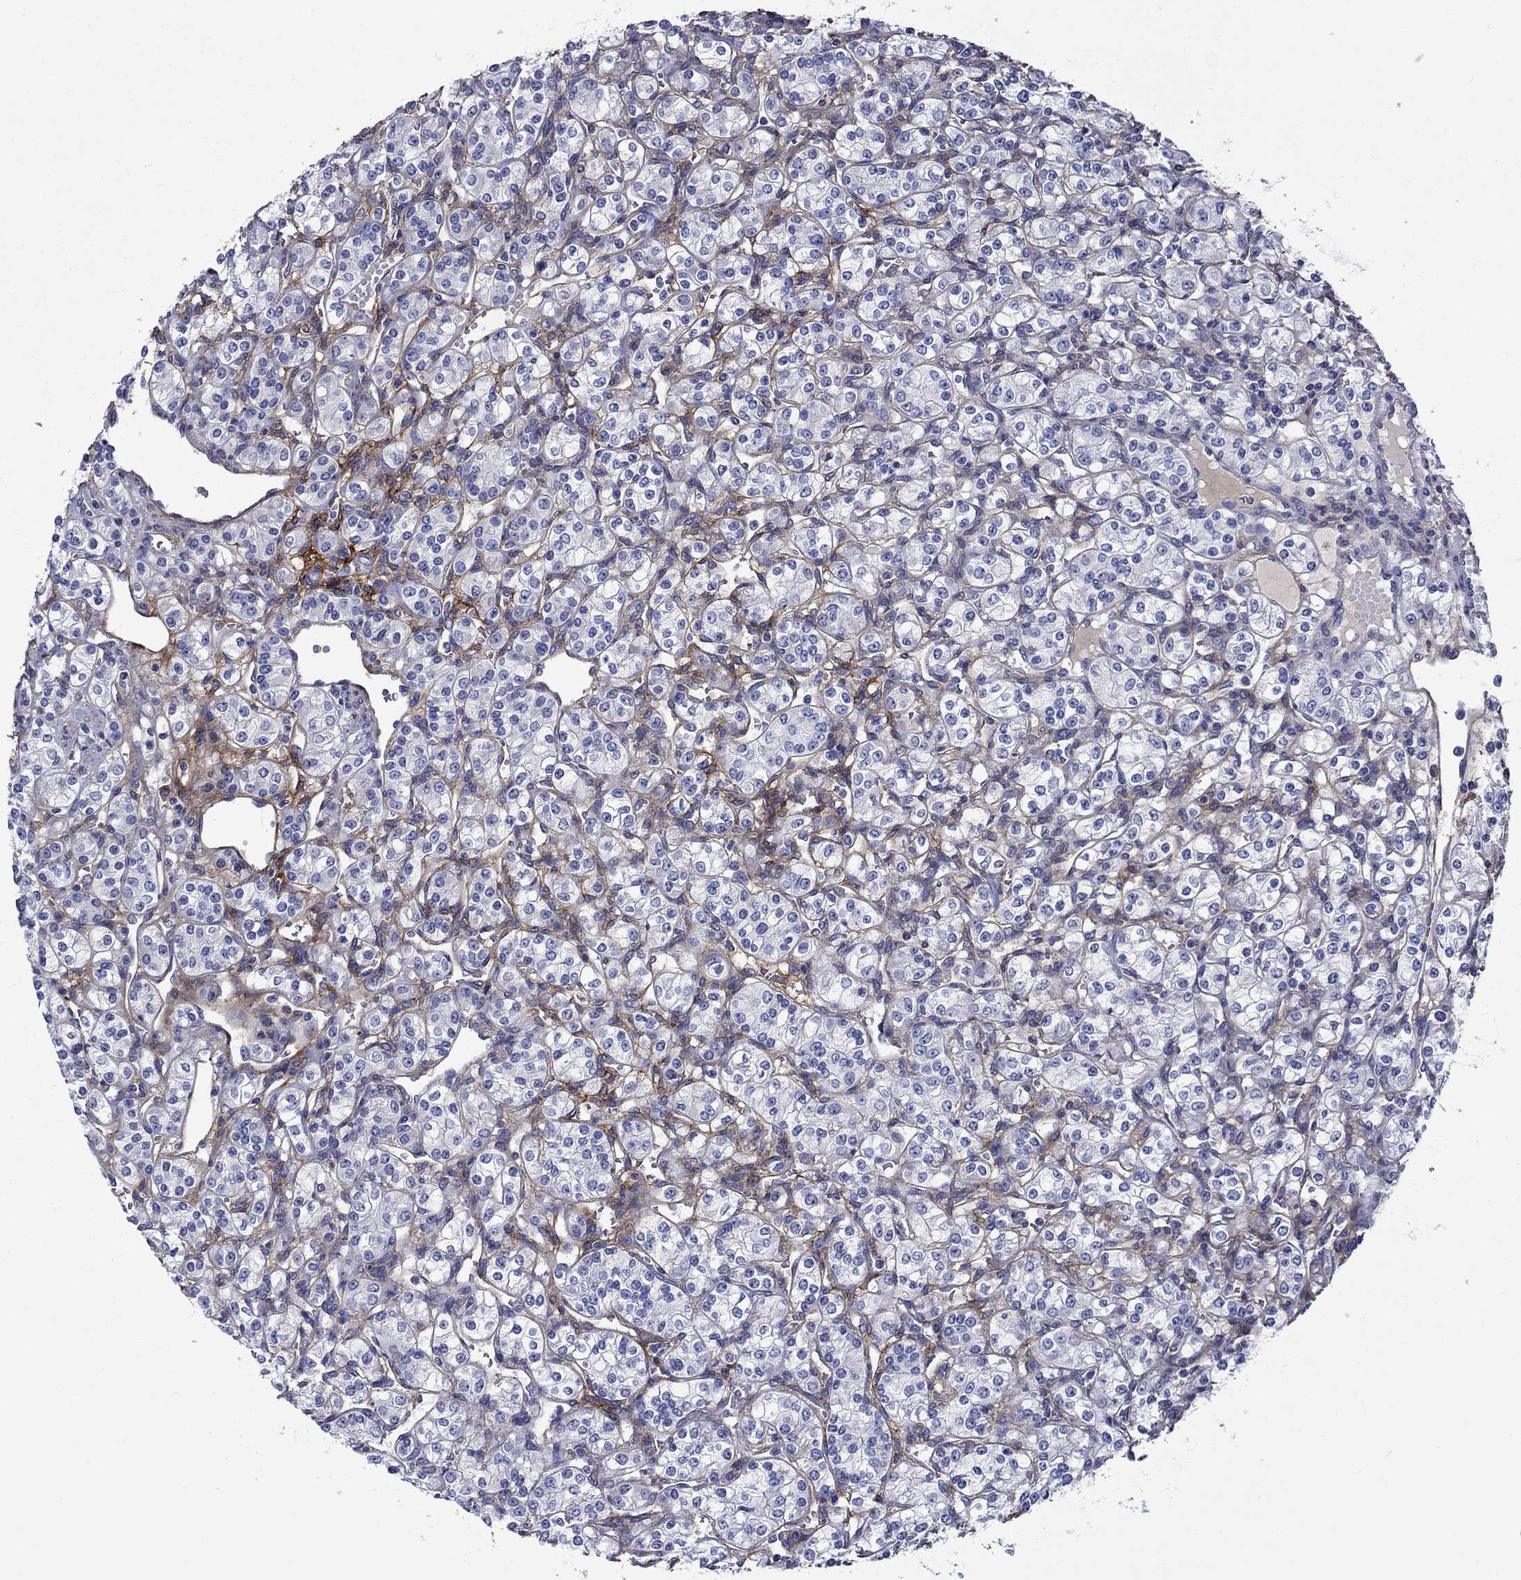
{"staining": {"intensity": "negative", "quantity": "none", "location": "none"}, "tissue": "renal cancer", "cell_type": "Tumor cells", "image_type": "cancer", "snomed": [{"axis": "morphology", "description": "Adenocarcinoma, NOS"}, {"axis": "topography", "description": "Kidney"}], "caption": "High magnification brightfield microscopy of renal cancer (adenocarcinoma) stained with DAB (3,3'-diaminobenzidine) (brown) and counterstained with hematoxylin (blue): tumor cells show no significant expression.", "gene": "HSPG2", "patient": {"sex": "male", "age": 77}}